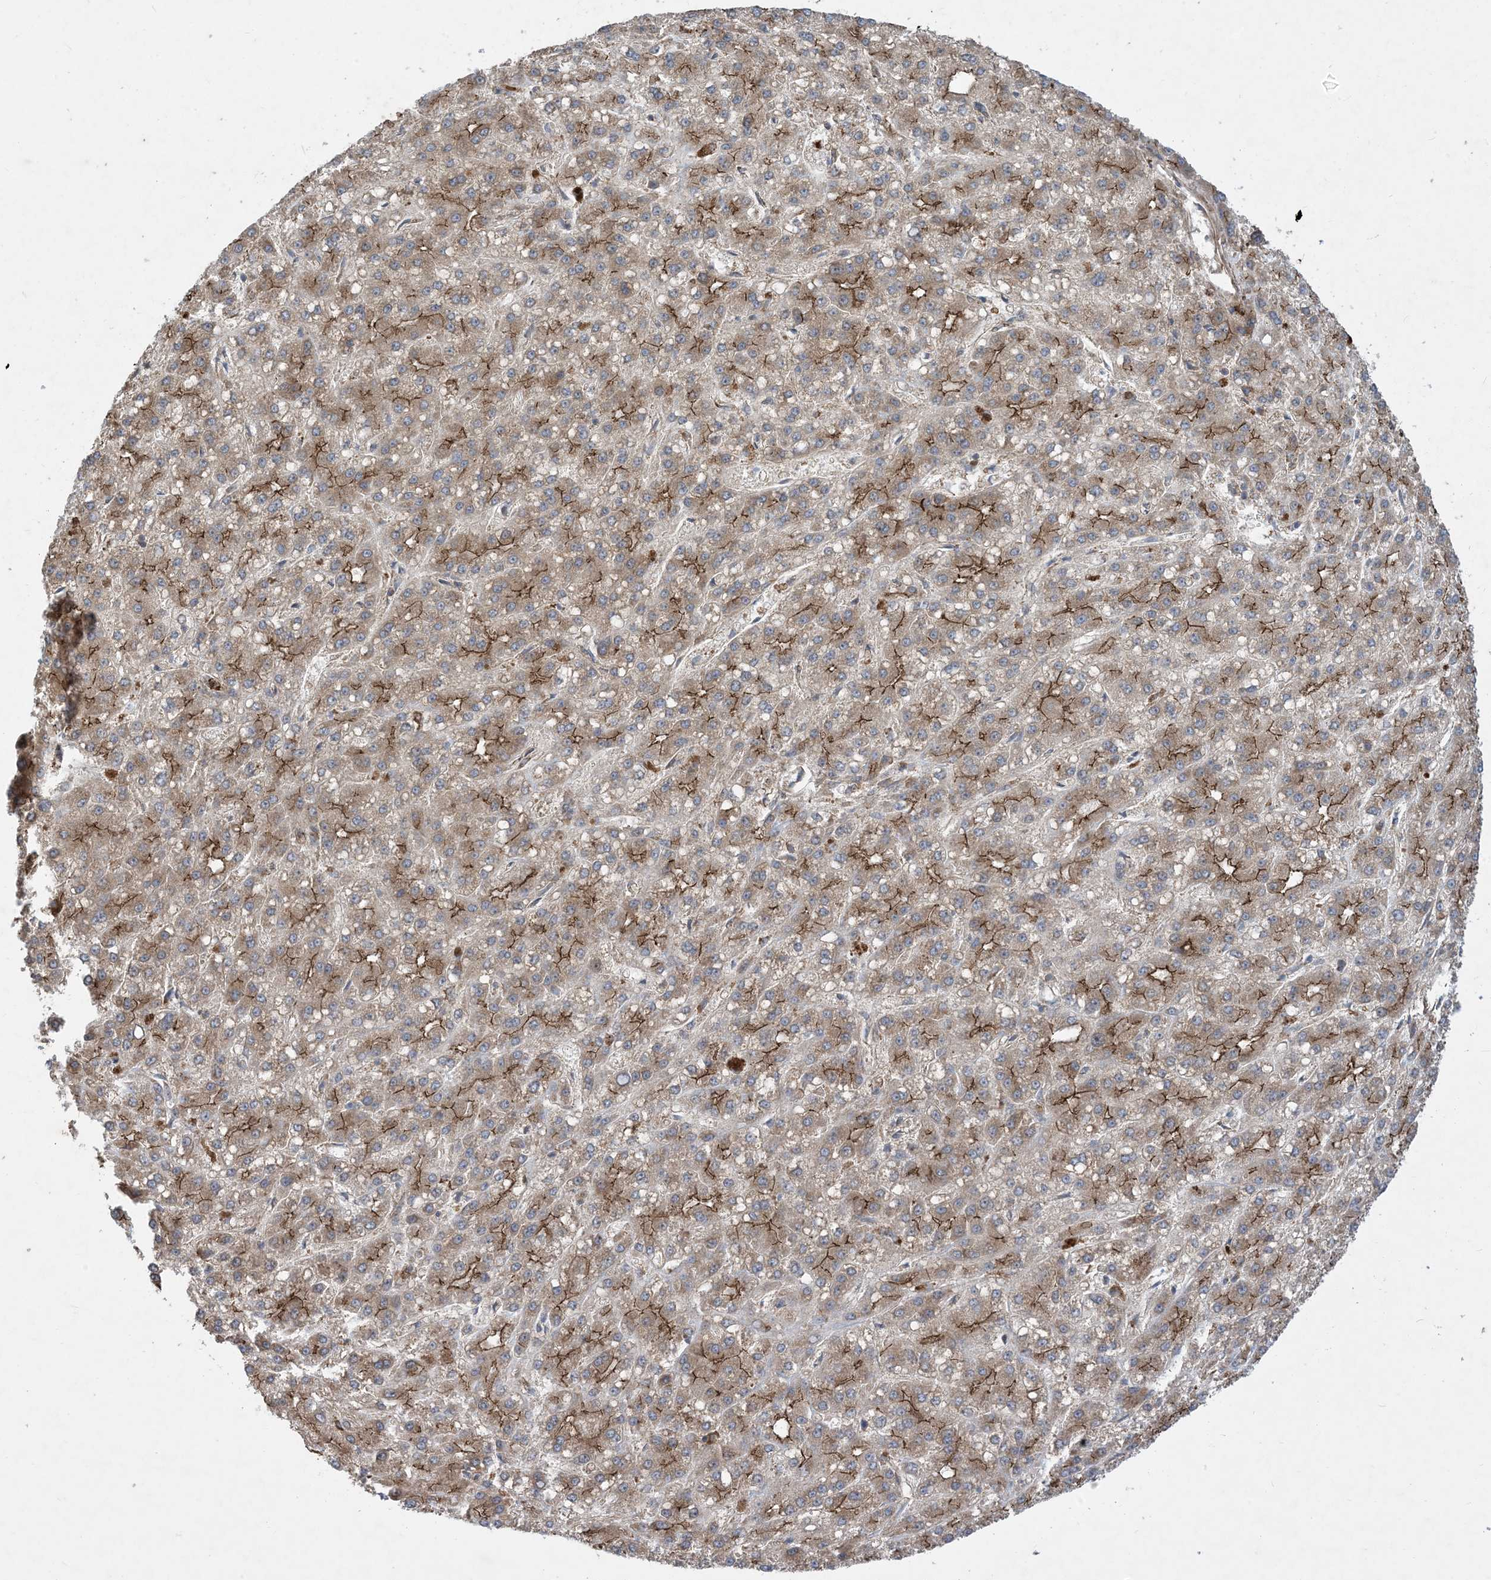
{"staining": {"intensity": "moderate", "quantity": ">75%", "location": "cytoplasmic/membranous"}, "tissue": "liver cancer", "cell_type": "Tumor cells", "image_type": "cancer", "snomed": [{"axis": "morphology", "description": "Carcinoma, Hepatocellular, NOS"}, {"axis": "topography", "description": "Liver"}], "caption": "The immunohistochemical stain highlights moderate cytoplasmic/membranous staining in tumor cells of hepatocellular carcinoma (liver) tissue. (Stains: DAB (3,3'-diaminobenzidine) in brown, nuclei in blue, Microscopy: brightfield microscopy at high magnification).", "gene": "OTOP1", "patient": {"sex": "male", "age": 67}}